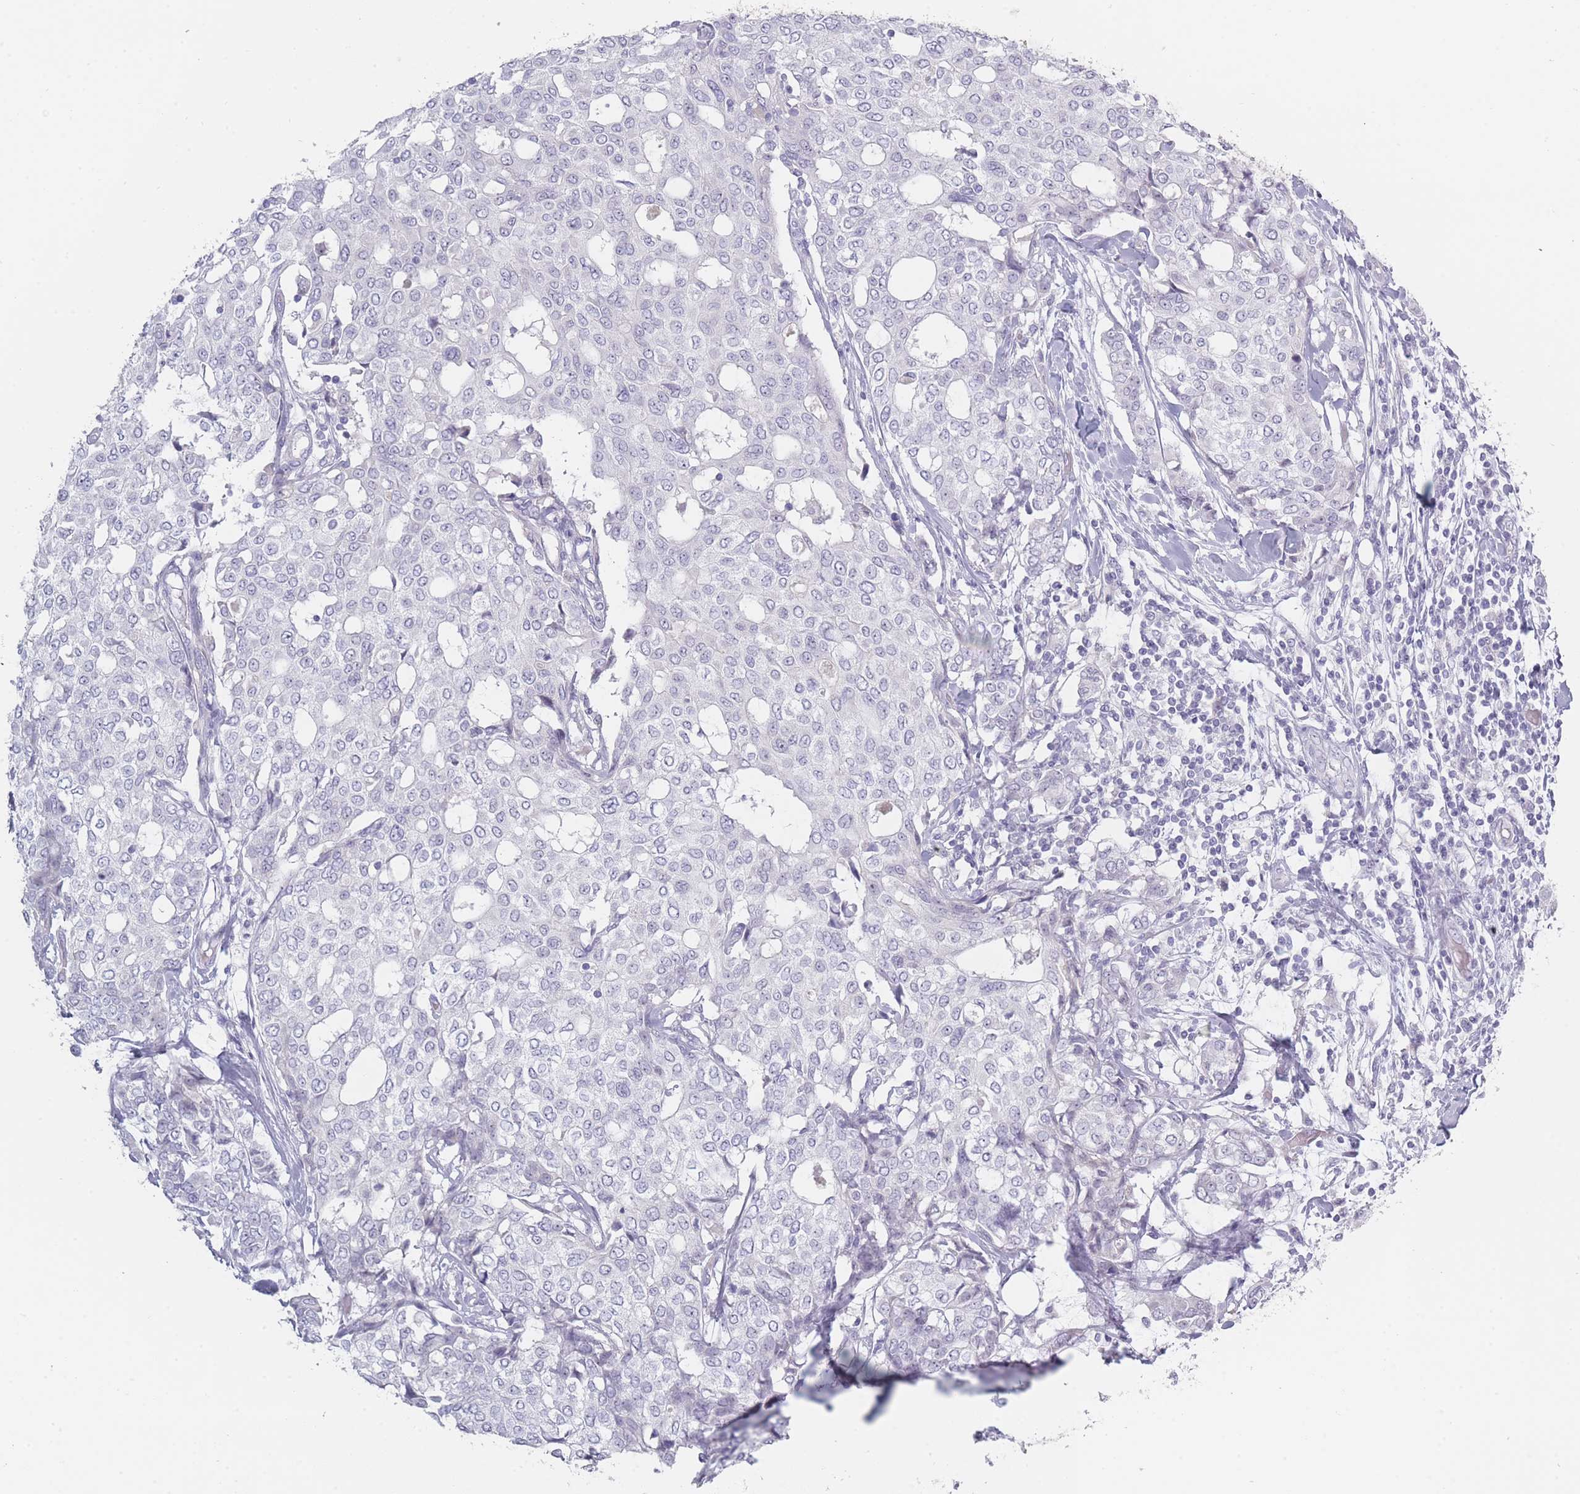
{"staining": {"intensity": "negative", "quantity": "none", "location": "none"}, "tissue": "breast cancer", "cell_type": "Tumor cells", "image_type": "cancer", "snomed": [{"axis": "morphology", "description": "Lobular carcinoma"}, {"axis": "topography", "description": "Breast"}], "caption": "The immunohistochemistry micrograph has no significant positivity in tumor cells of breast cancer tissue.", "gene": "ROS1", "patient": {"sex": "female", "age": 51}}